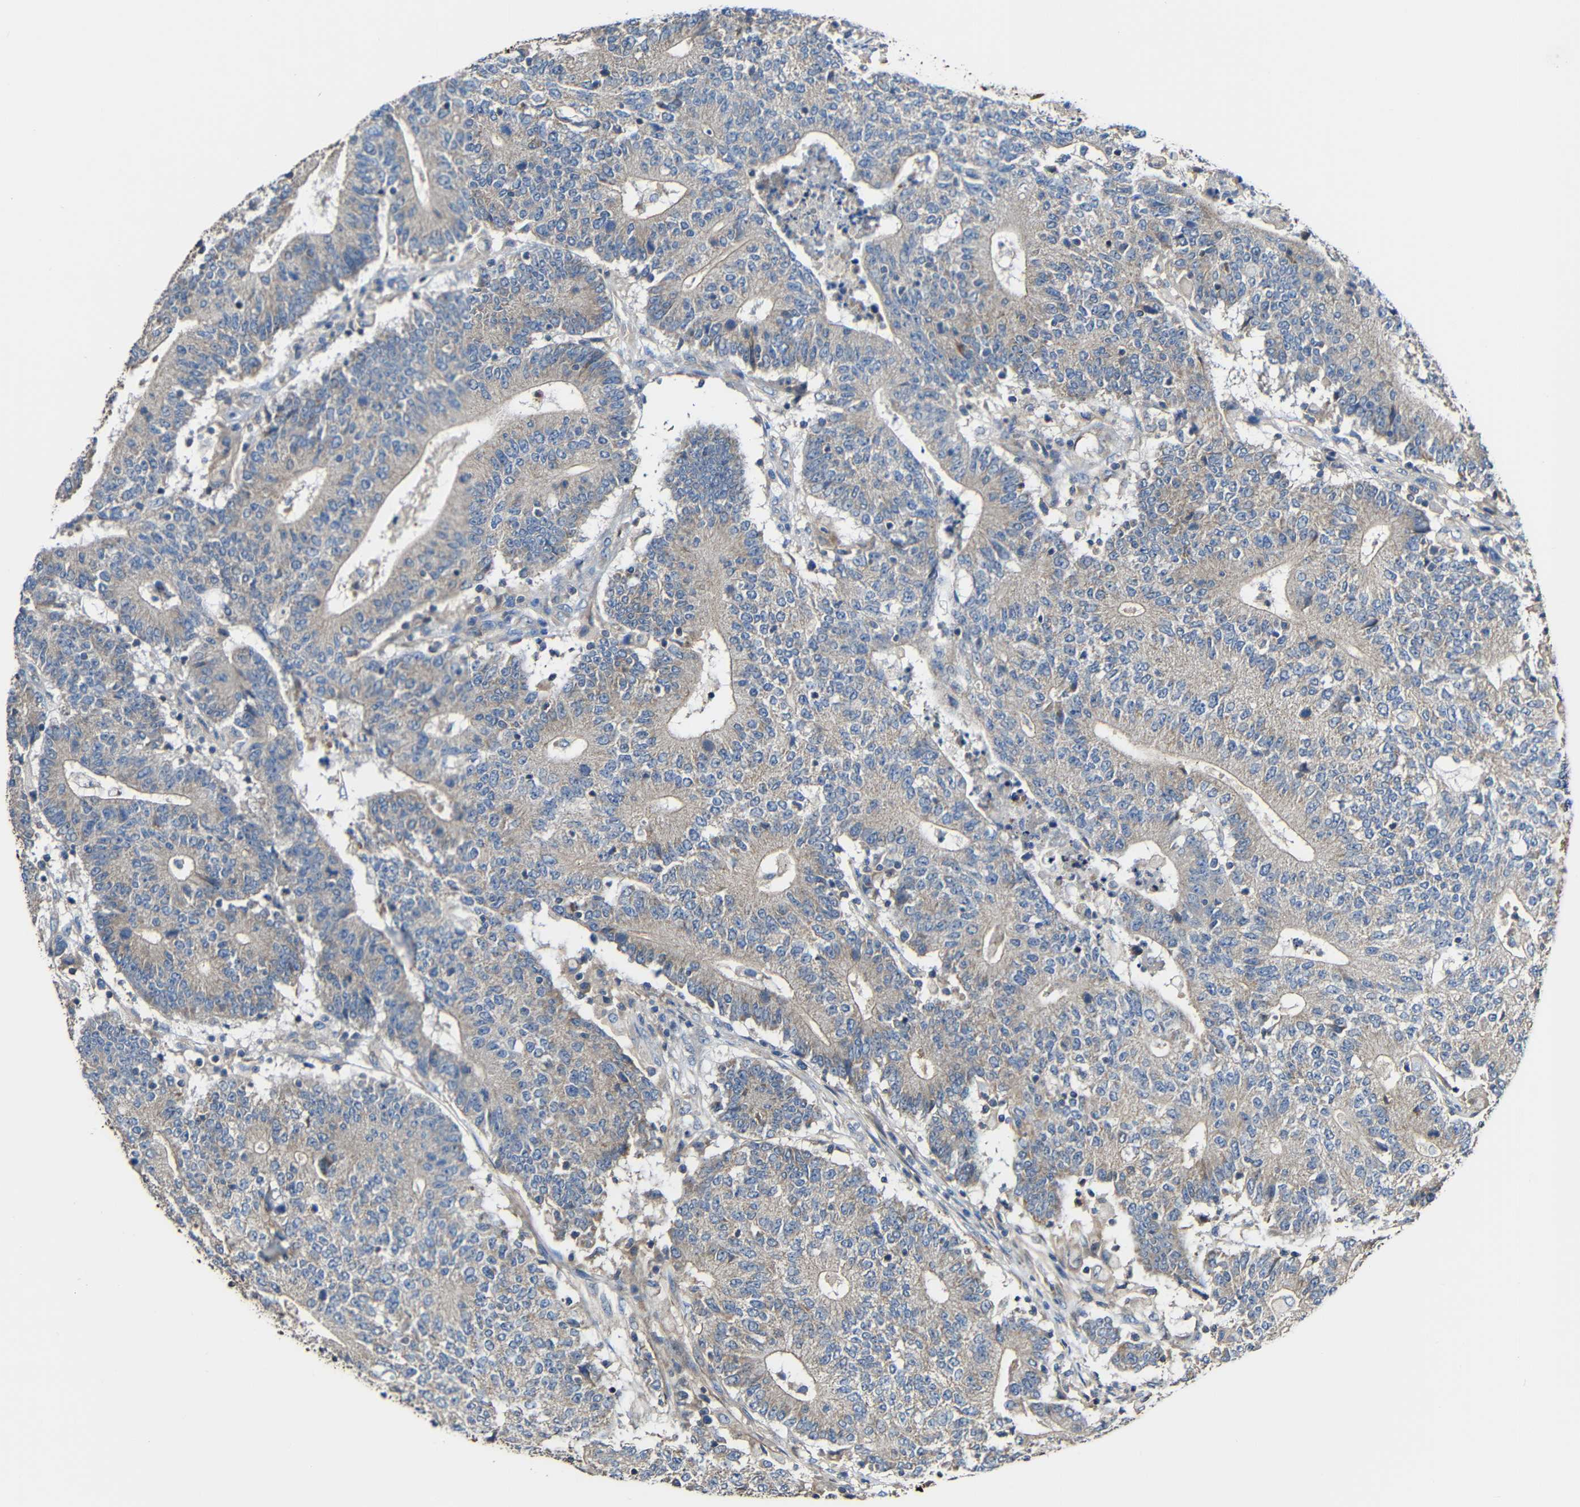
{"staining": {"intensity": "weak", "quantity": ">75%", "location": "cytoplasmic/membranous"}, "tissue": "colorectal cancer", "cell_type": "Tumor cells", "image_type": "cancer", "snomed": [{"axis": "morphology", "description": "Normal tissue, NOS"}, {"axis": "morphology", "description": "Adenocarcinoma, NOS"}, {"axis": "topography", "description": "Colon"}], "caption": "This photomicrograph shows IHC staining of human colorectal adenocarcinoma, with low weak cytoplasmic/membranous expression in approximately >75% of tumor cells.", "gene": "RHOT2", "patient": {"sex": "female", "age": 75}}